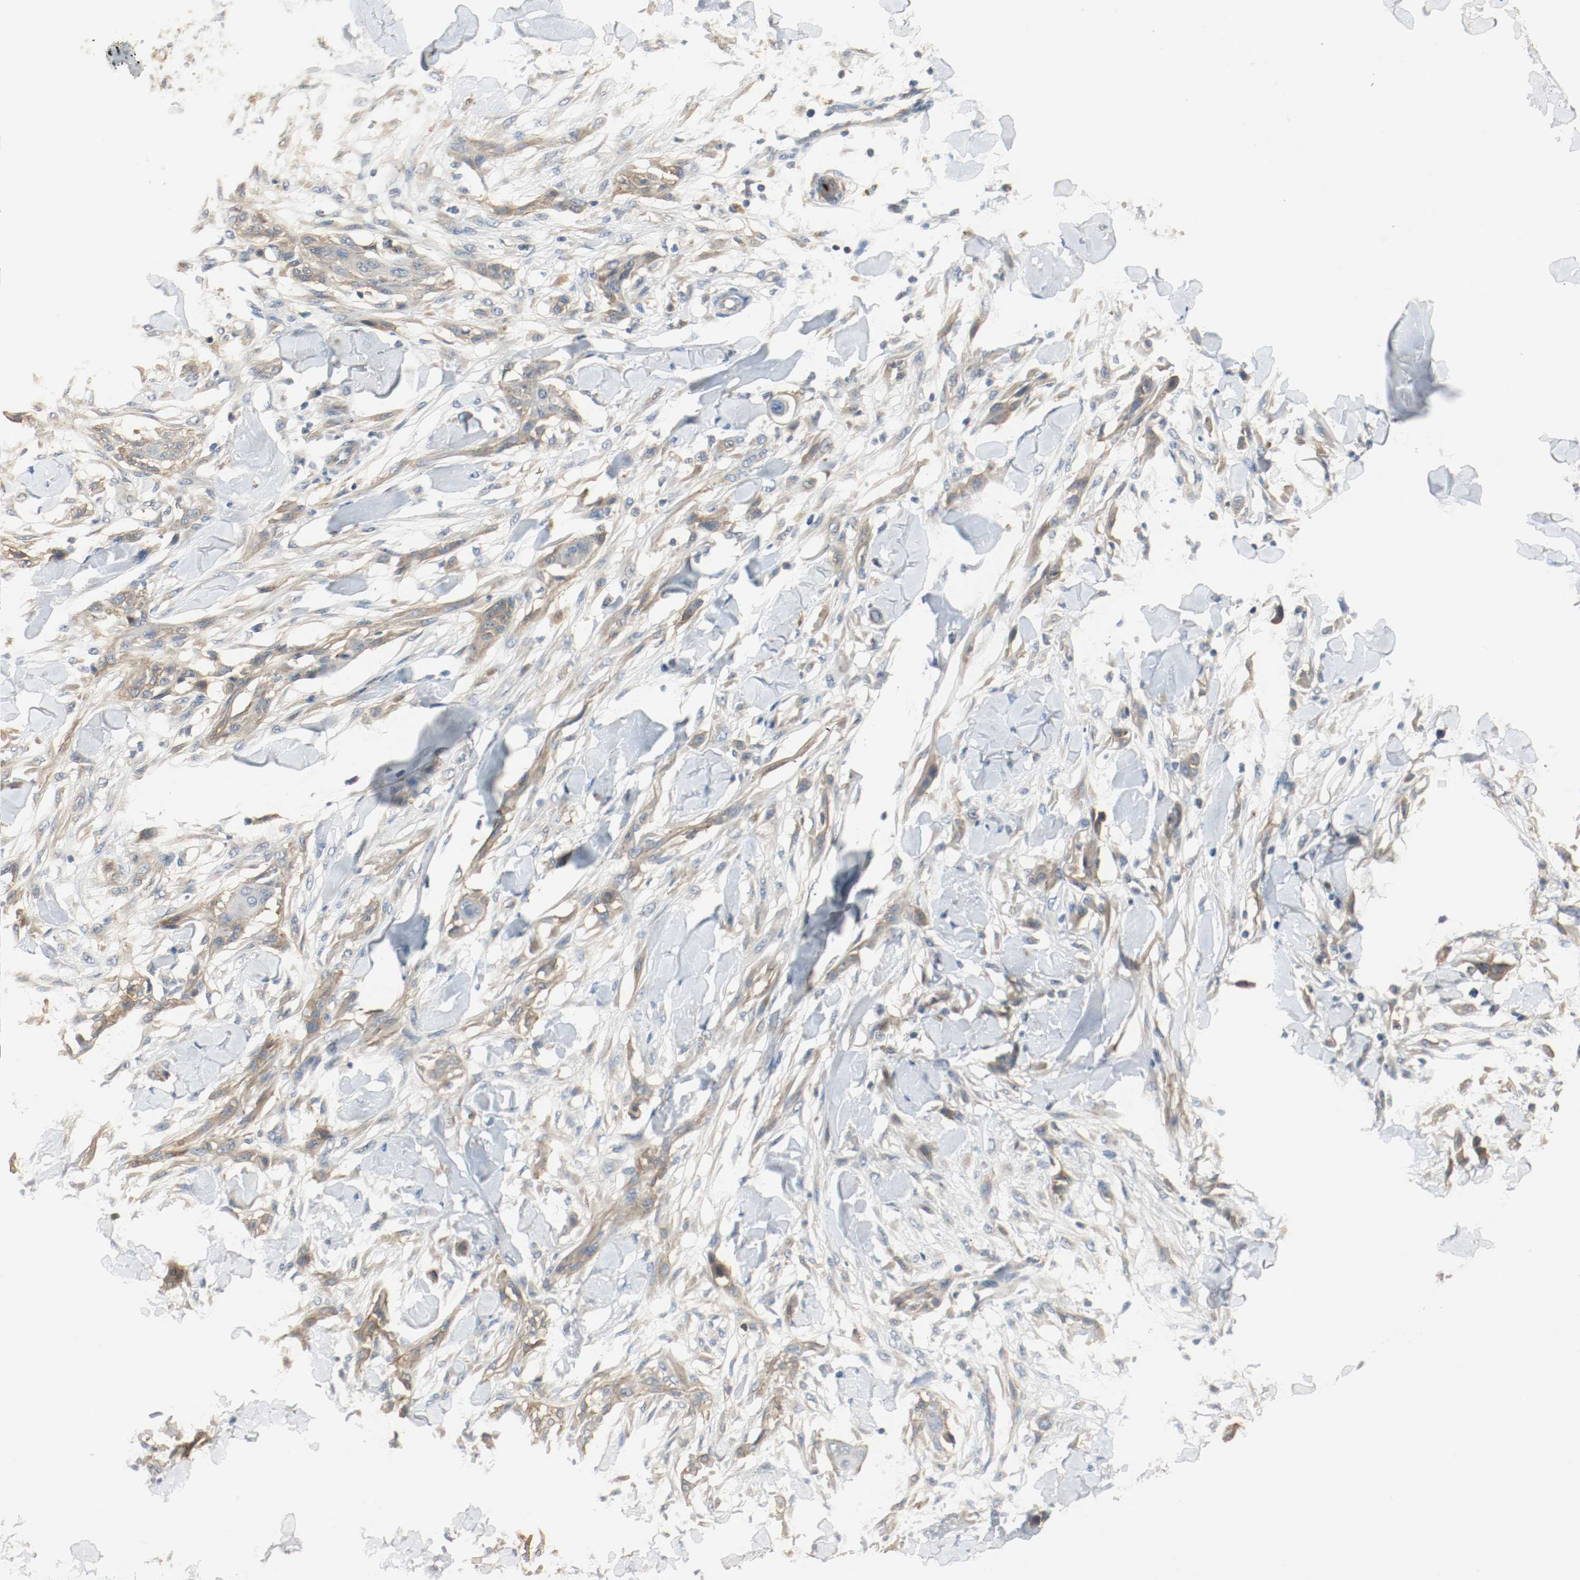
{"staining": {"intensity": "weak", "quantity": ">75%", "location": "cytoplasmic/membranous"}, "tissue": "skin cancer", "cell_type": "Tumor cells", "image_type": "cancer", "snomed": [{"axis": "morphology", "description": "Normal tissue, NOS"}, {"axis": "morphology", "description": "Squamous cell carcinoma, NOS"}, {"axis": "topography", "description": "Skin"}], "caption": "Tumor cells display low levels of weak cytoplasmic/membranous positivity in about >75% of cells in skin cancer.", "gene": "MELTF", "patient": {"sex": "female", "age": 59}}